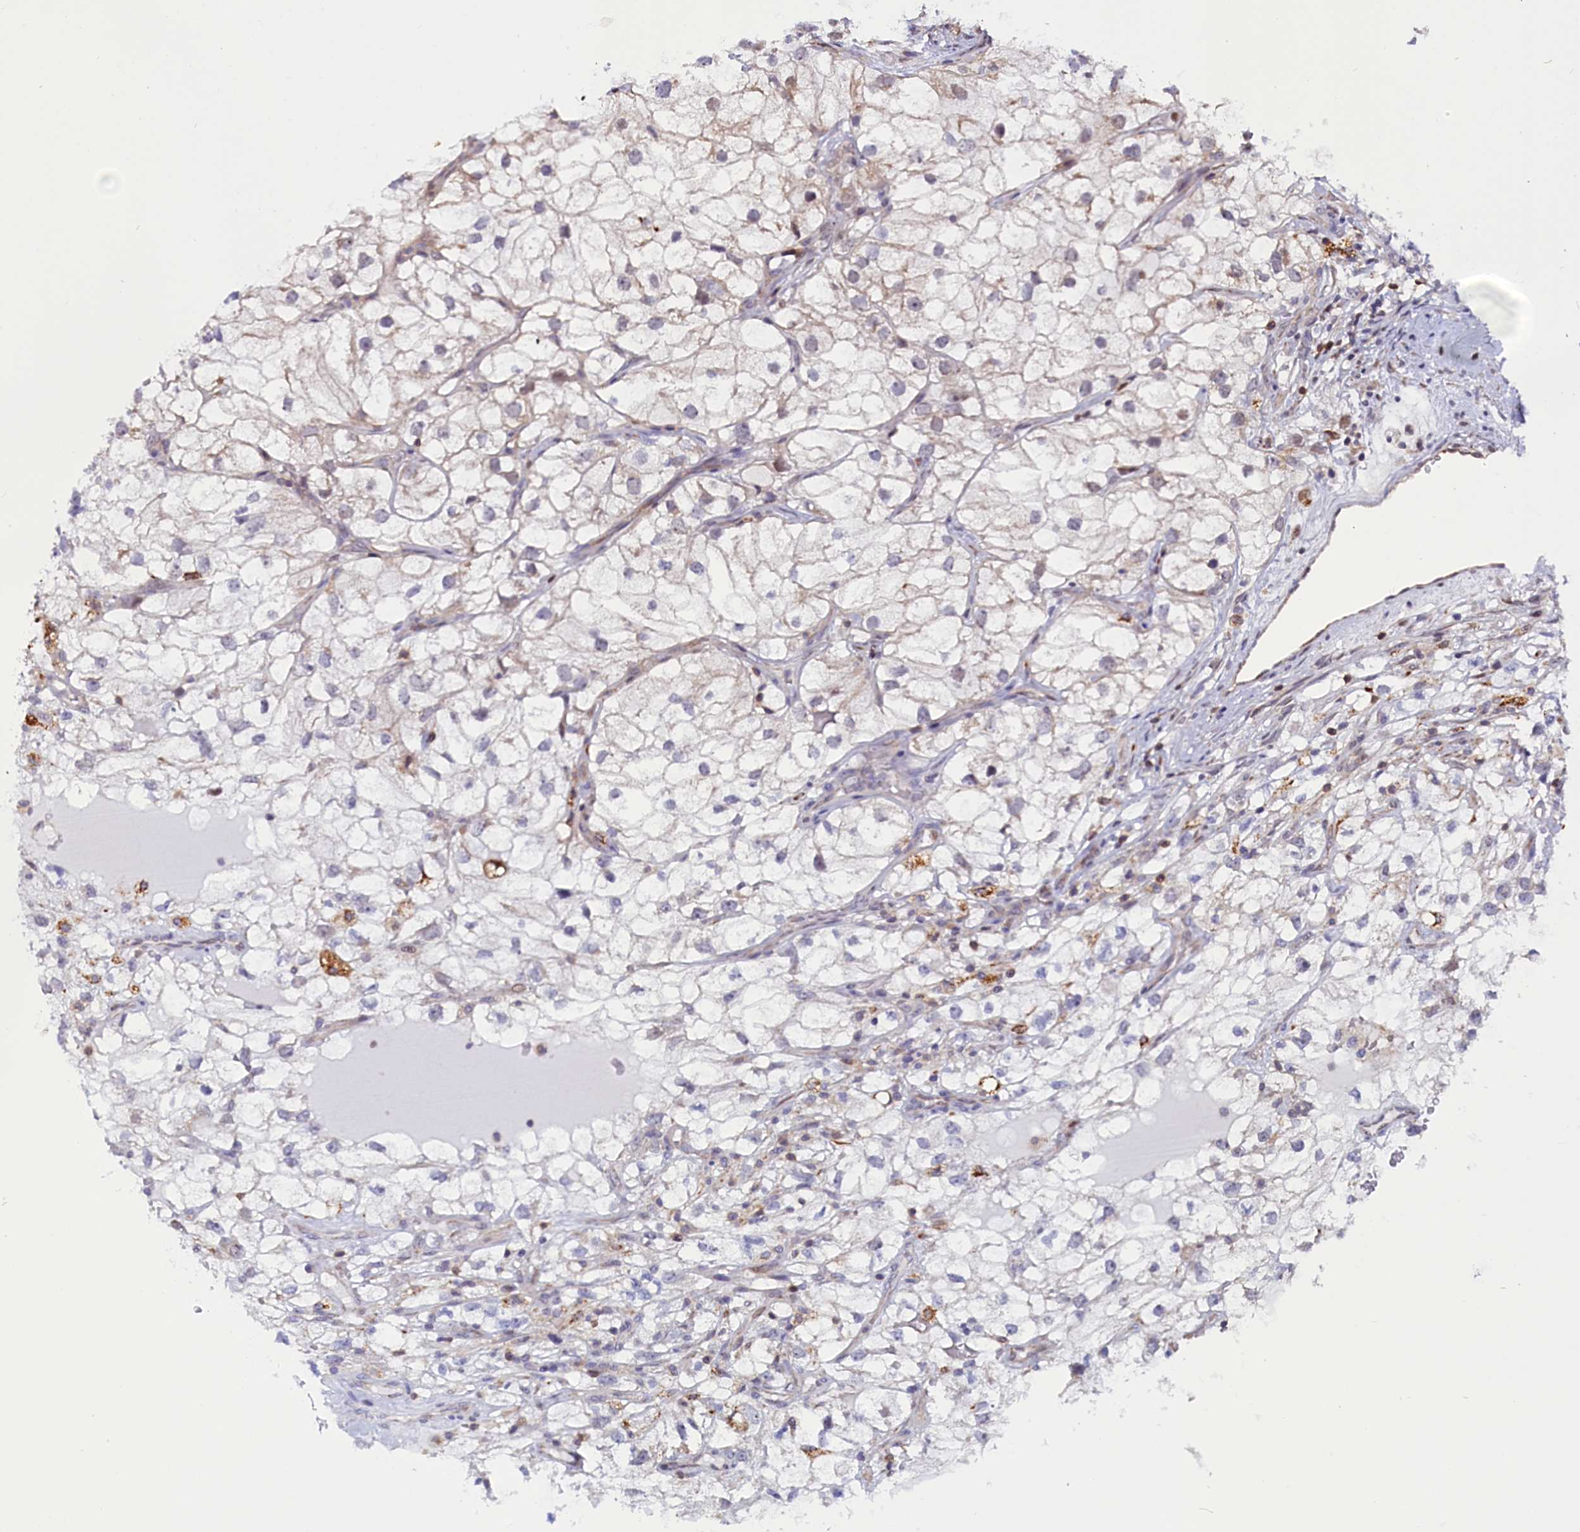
{"staining": {"intensity": "negative", "quantity": "none", "location": "none"}, "tissue": "renal cancer", "cell_type": "Tumor cells", "image_type": "cancer", "snomed": [{"axis": "morphology", "description": "Adenocarcinoma, NOS"}, {"axis": "topography", "description": "Kidney"}], "caption": "Protein analysis of adenocarcinoma (renal) demonstrates no significant expression in tumor cells.", "gene": "CIAPIN1", "patient": {"sex": "male", "age": 59}}